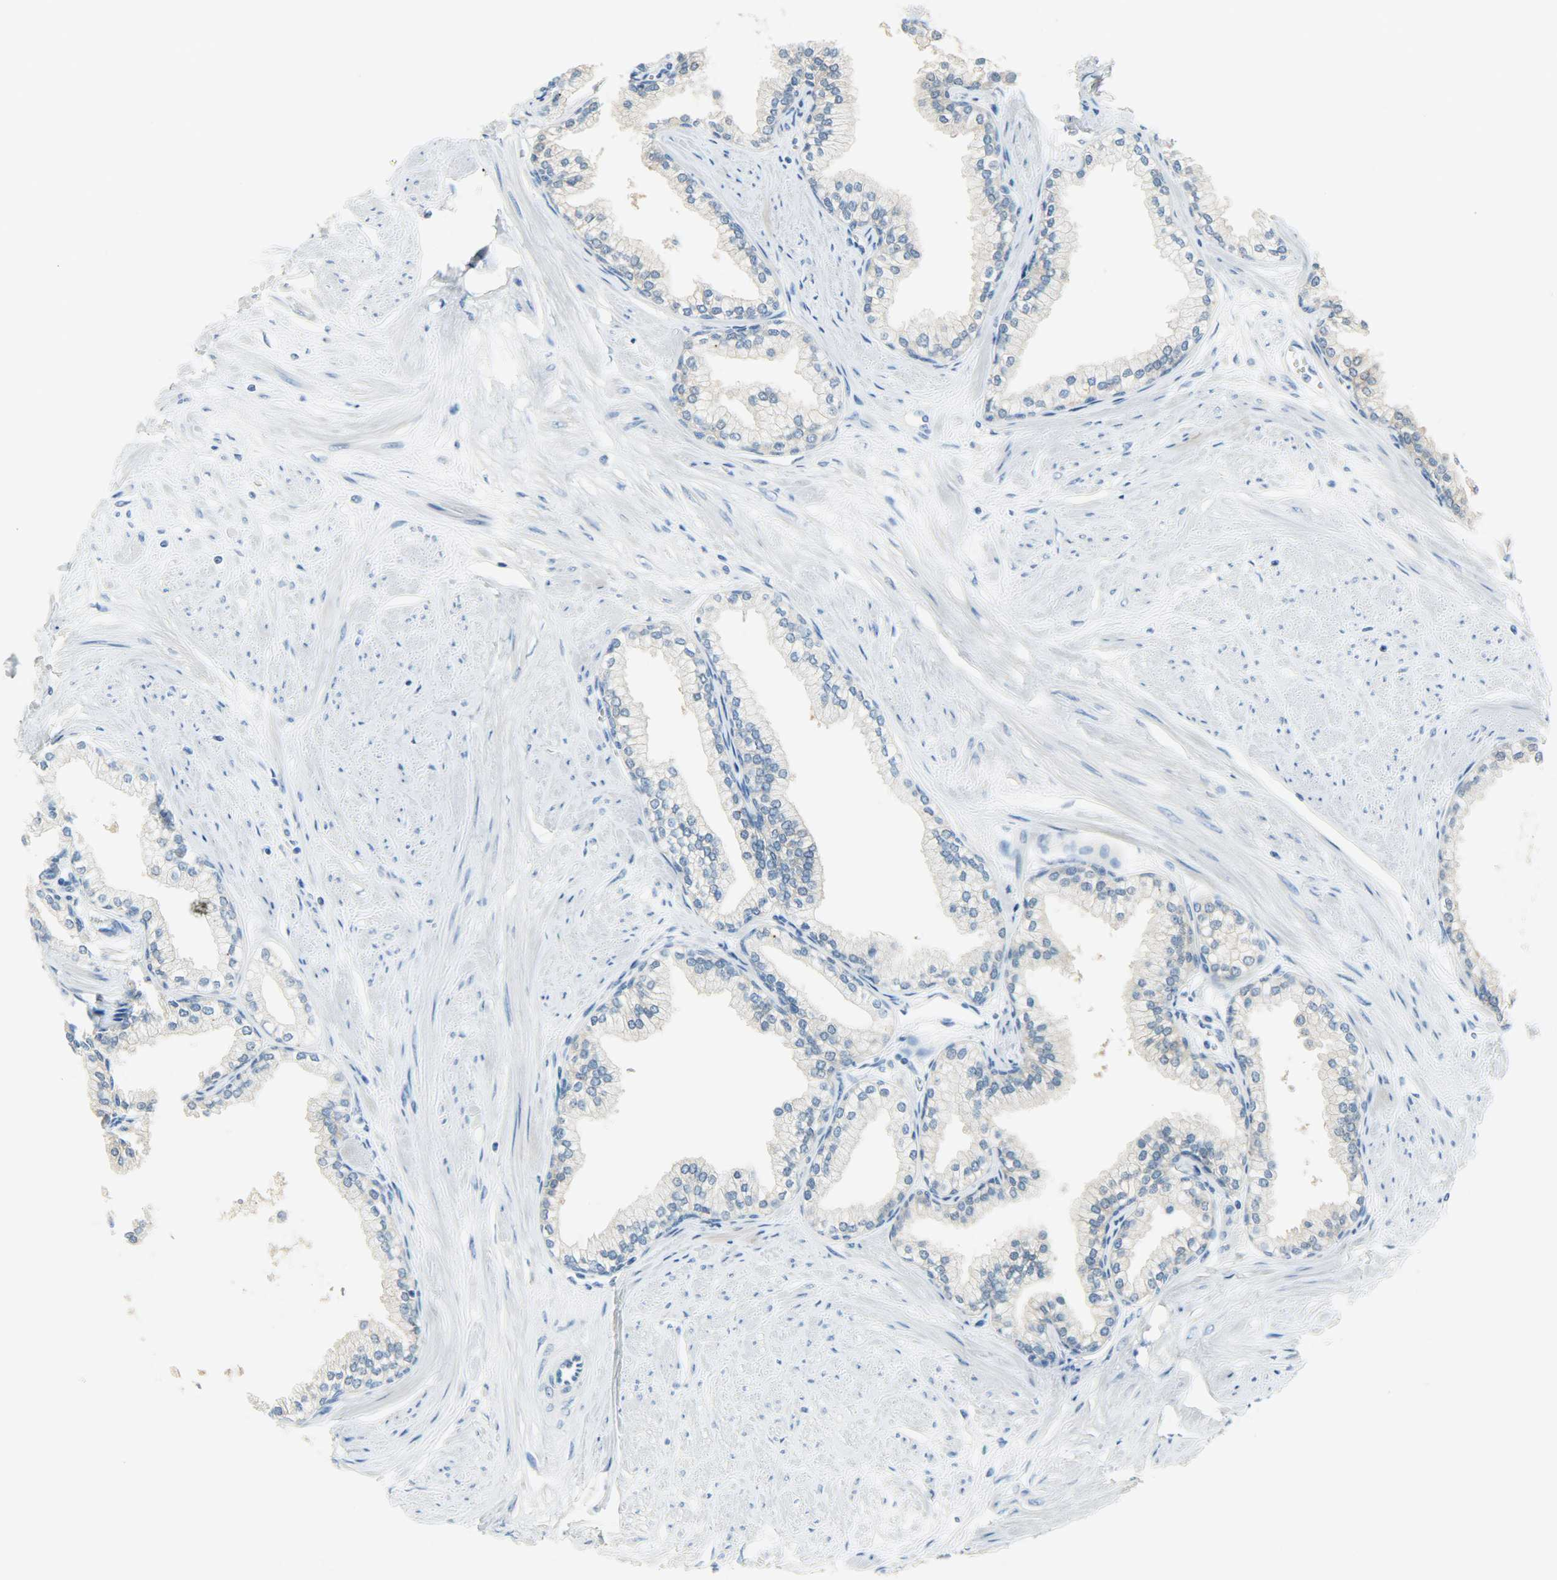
{"staining": {"intensity": "weak", "quantity": "25%-75%", "location": "cytoplasmic/membranous"}, "tissue": "prostate", "cell_type": "Glandular cells", "image_type": "normal", "snomed": [{"axis": "morphology", "description": "Normal tissue, NOS"}, {"axis": "topography", "description": "Prostate"}], "caption": "Immunohistochemical staining of normal prostate demonstrates weak cytoplasmic/membranous protein expression in about 25%-75% of glandular cells. The protein of interest is stained brown, and the nuclei are stained in blue (DAB IHC with brightfield microscopy, high magnification).", "gene": "PROM1", "patient": {"sex": "male", "age": 64}}